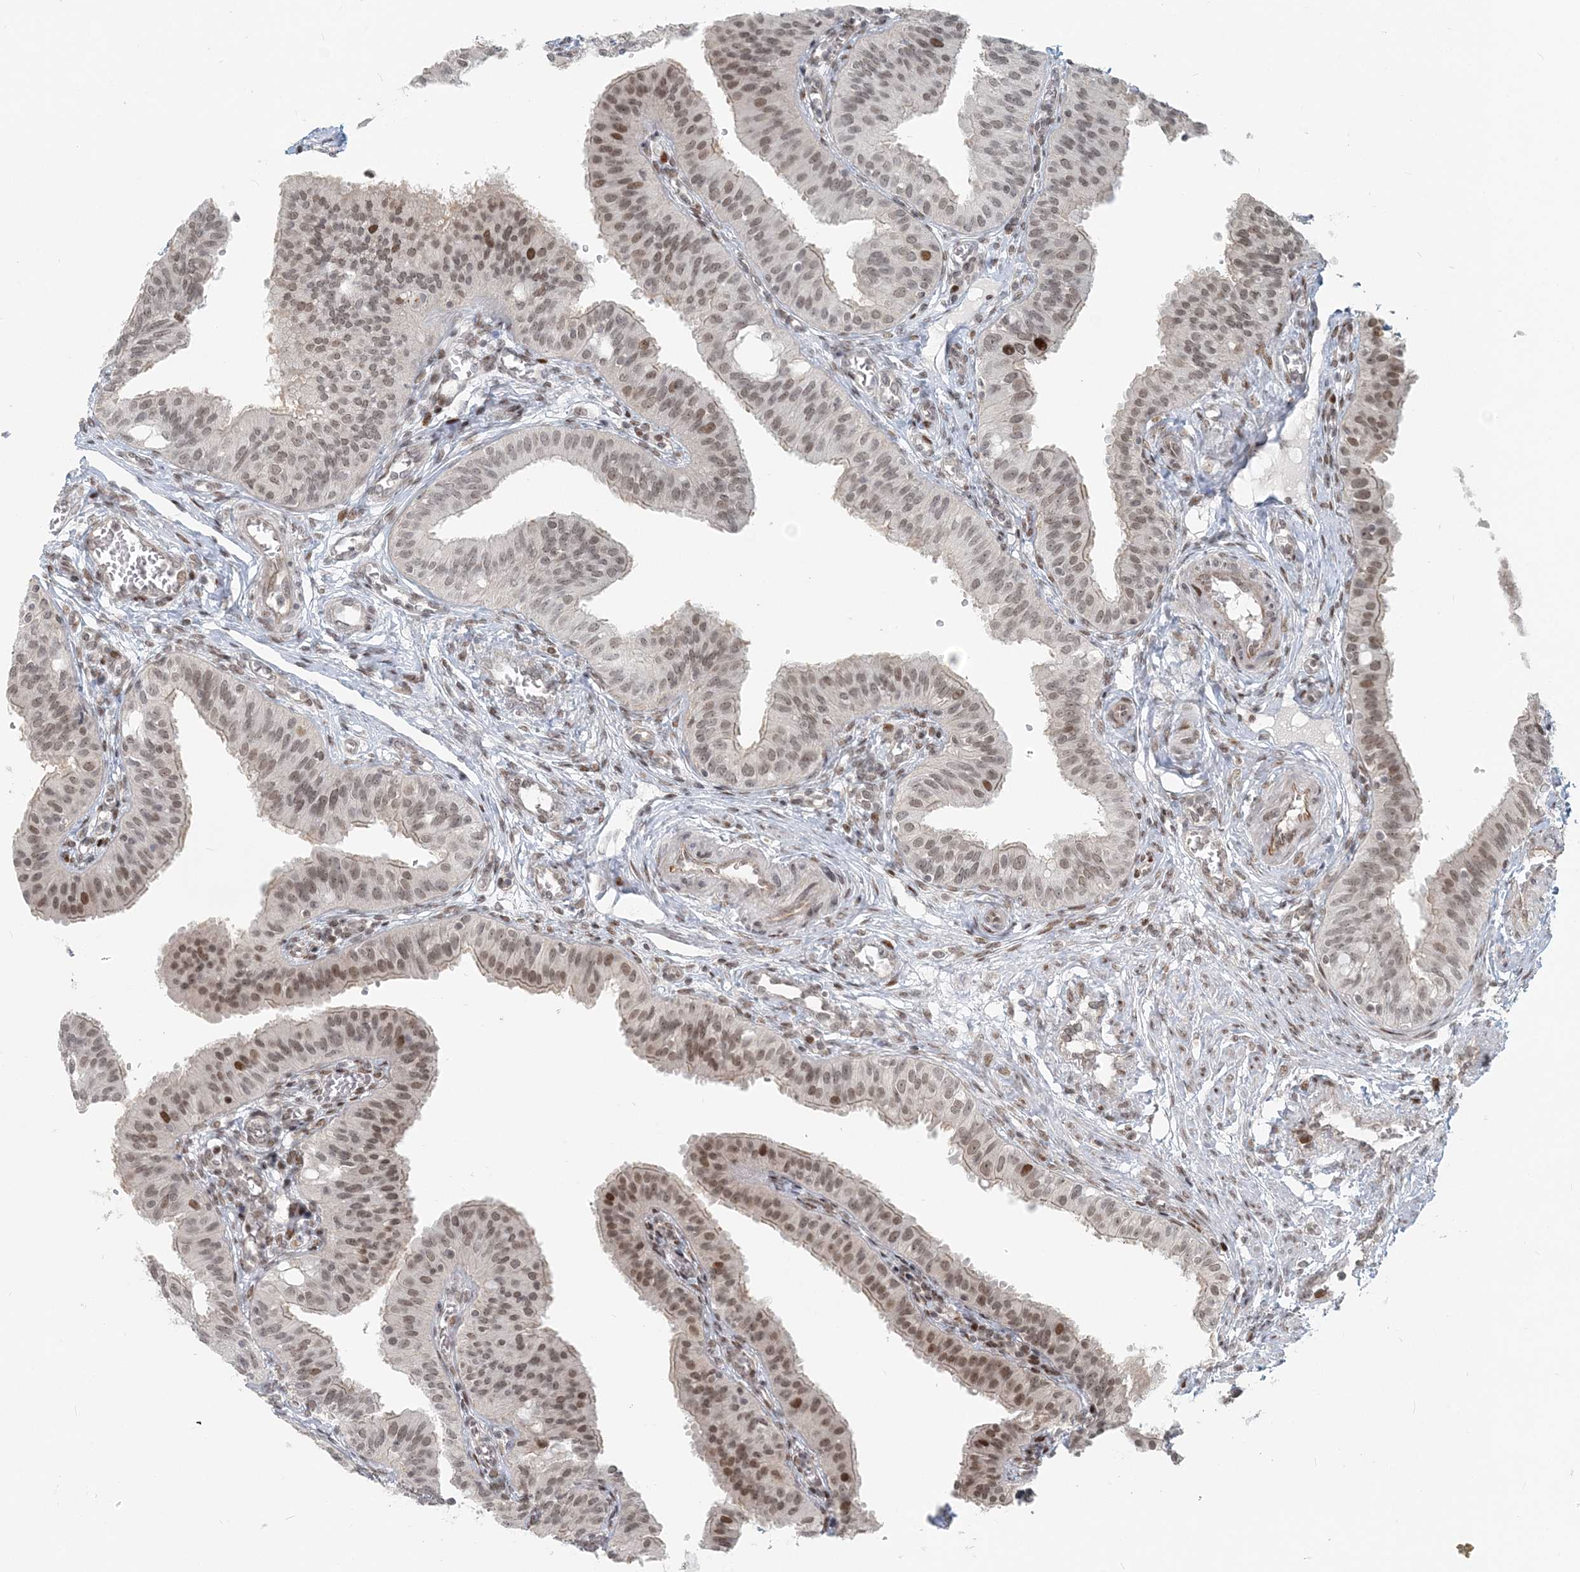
{"staining": {"intensity": "moderate", "quantity": "25%-75%", "location": "nuclear"}, "tissue": "fallopian tube", "cell_type": "Glandular cells", "image_type": "normal", "snomed": [{"axis": "morphology", "description": "Normal tissue, NOS"}, {"axis": "topography", "description": "Fallopian tube"}, {"axis": "topography", "description": "Ovary"}], "caption": "The histopathology image reveals immunohistochemical staining of normal fallopian tube. There is moderate nuclear expression is present in about 25%-75% of glandular cells. (DAB = brown stain, brightfield microscopy at high magnification).", "gene": "BAZ1B", "patient": {"sex": "female", "age": 42}}